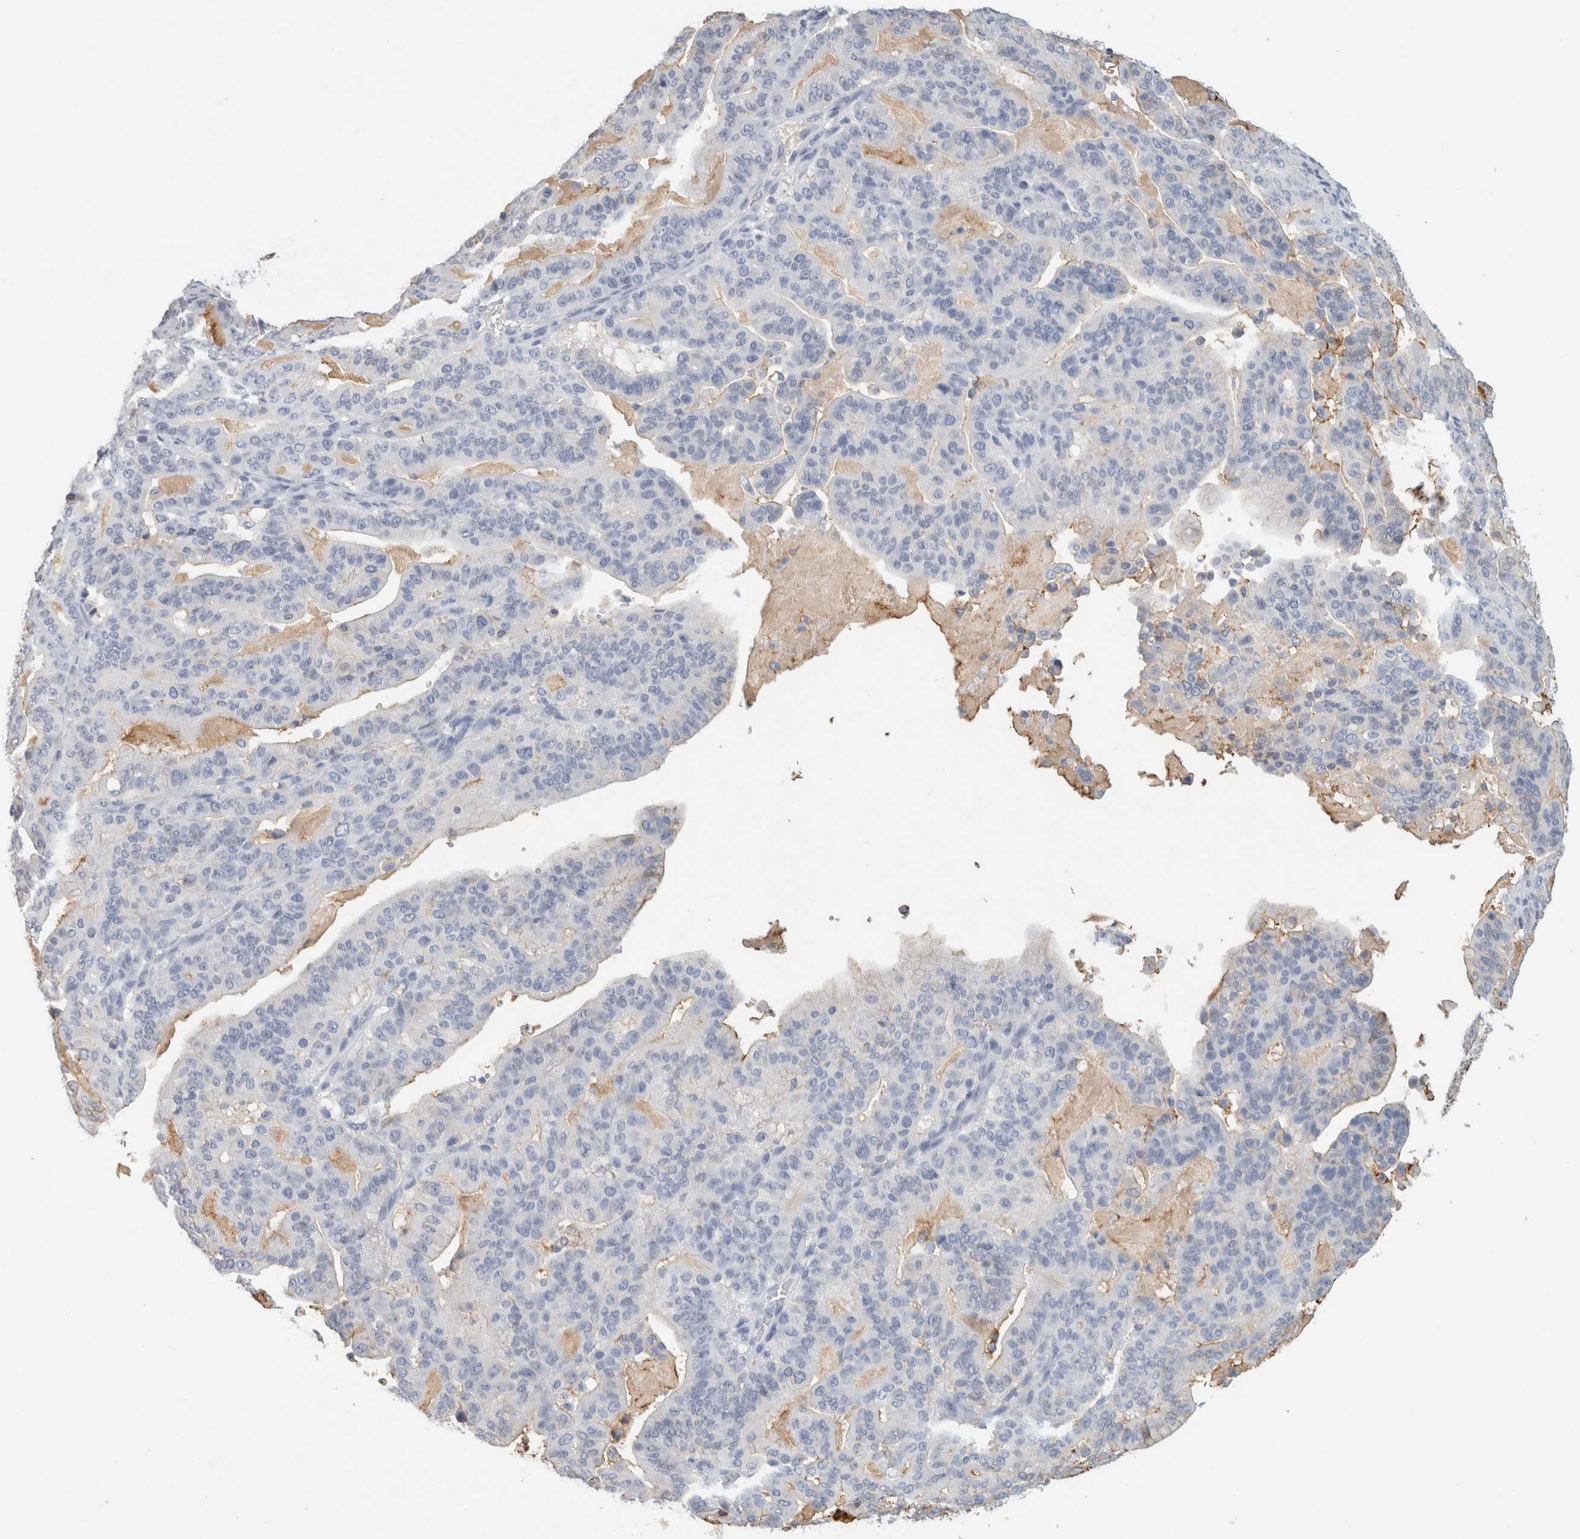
{"staining": {"intensity": "negative", "quantity": "none", "location": "none"}, "tissue": "pancreatic cancer", "cell_type": "Tumor cells", "image_type": "cancer", "snomed": [{"axis": "morphology", "description": "Adenocarcinoma, NOS"}, {"axis": "topography", "description": "Pancreas"}], "caption": "Pancreatic cancer was stained to show a protein in brown. There is no significant staining in tumor cells. The staining is performed using DAB (3,3'-diaminobenzidine) brown chromogen with nuclei counter-stained in using hematoxylin.", "gene": "TSPAN8", "patient": {"sex": "male", "age": 63}}